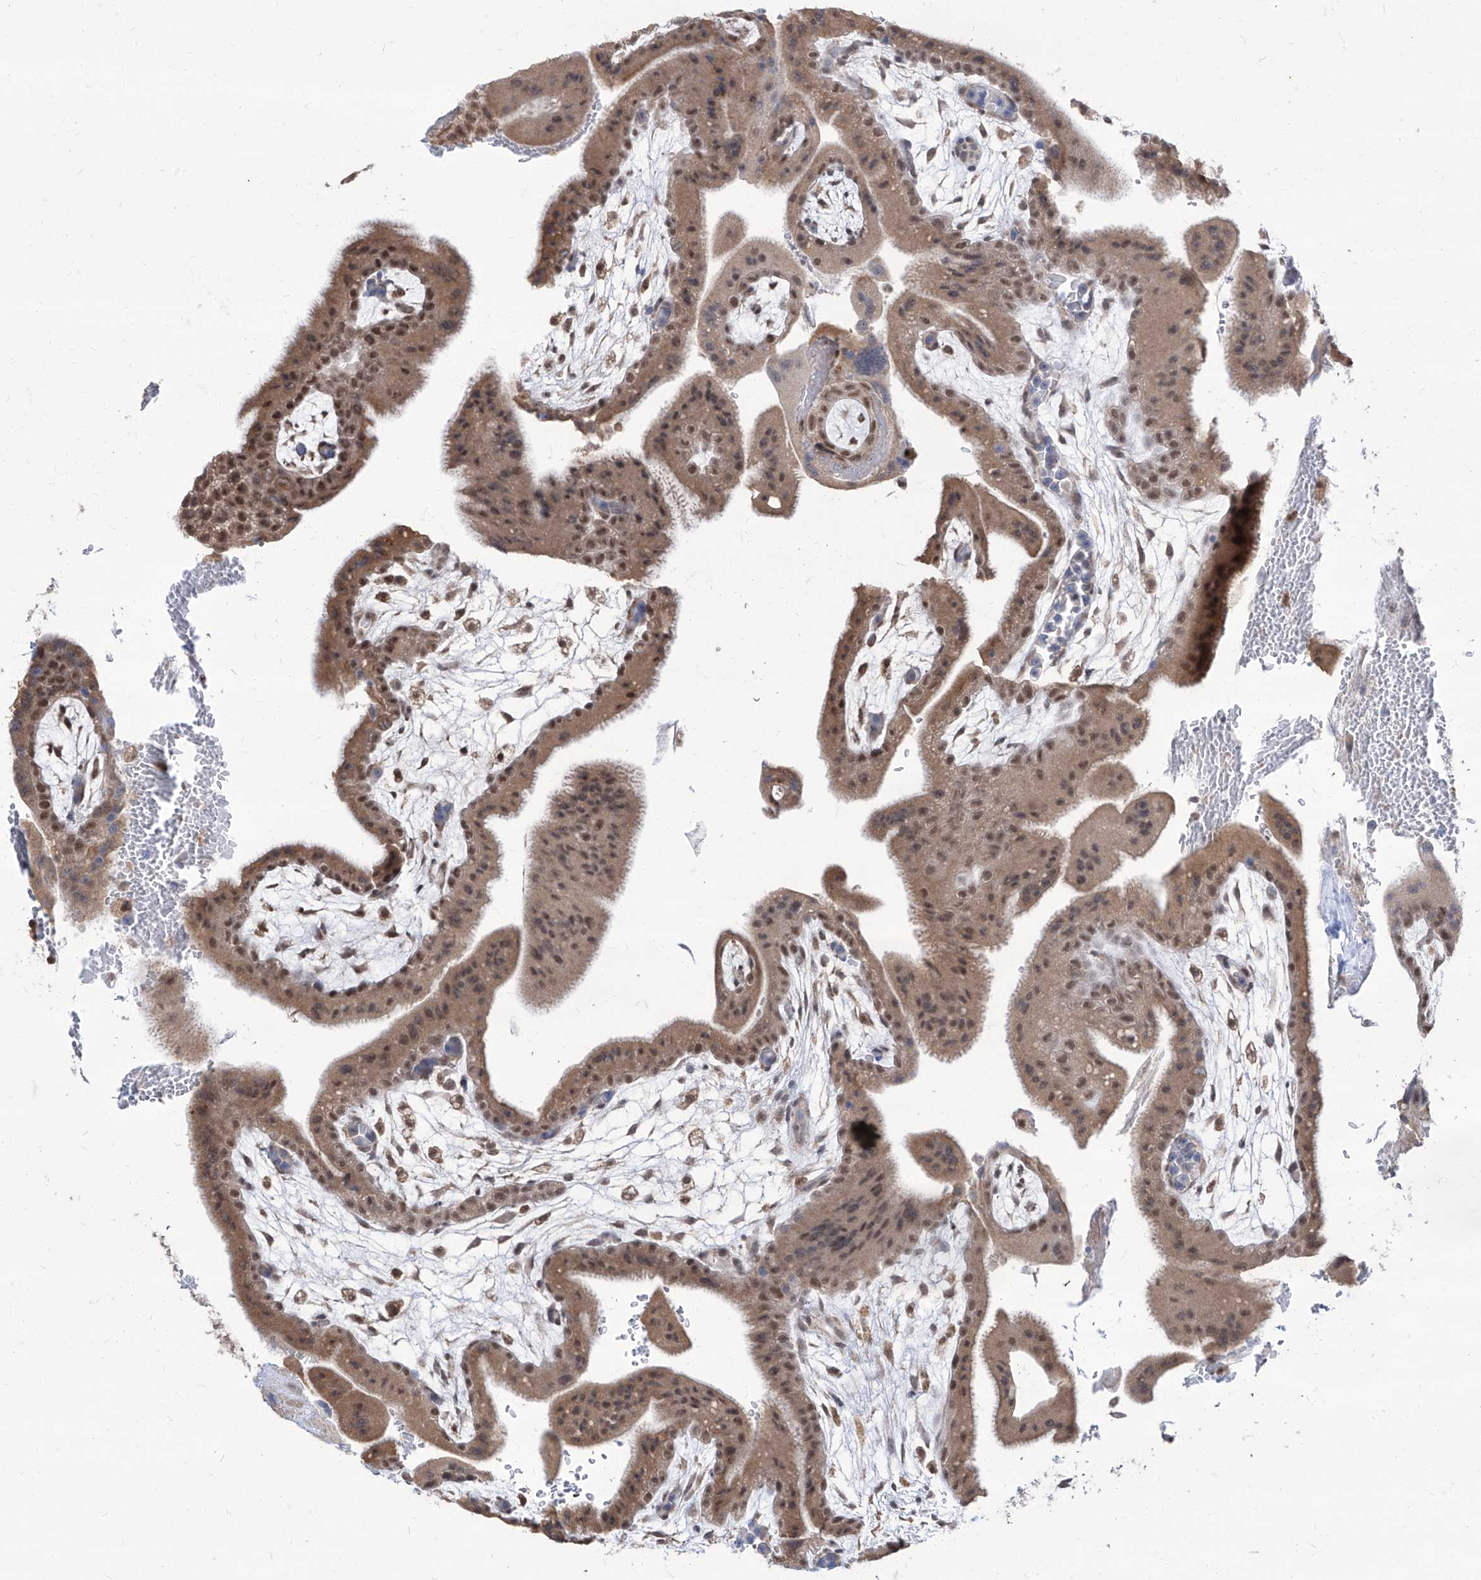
{"staining": {"intensity": "moderate", "quantity": ">75%", "location": "cytoplasmic/membranous,nuclear"}, "tissue": "placenta", "cell_type": "Trophoblastic cells", "image_type": "normal", "snomed": [{"axis": "morphology", "description": "Normal tissue, NOS"}, {"axis": "topography", "description": "Placenta"}], "caption": "Immunohistochemical staining of normal placenta displays medium levels of moderate cytoplasmic/membranous,nuclear staining in about >75% of trophoblastic cells. (DAB IHC with brightfield microscopy, high magnification).", "gene": "BROX", "patient": {"sex": "female", "age": 35}}